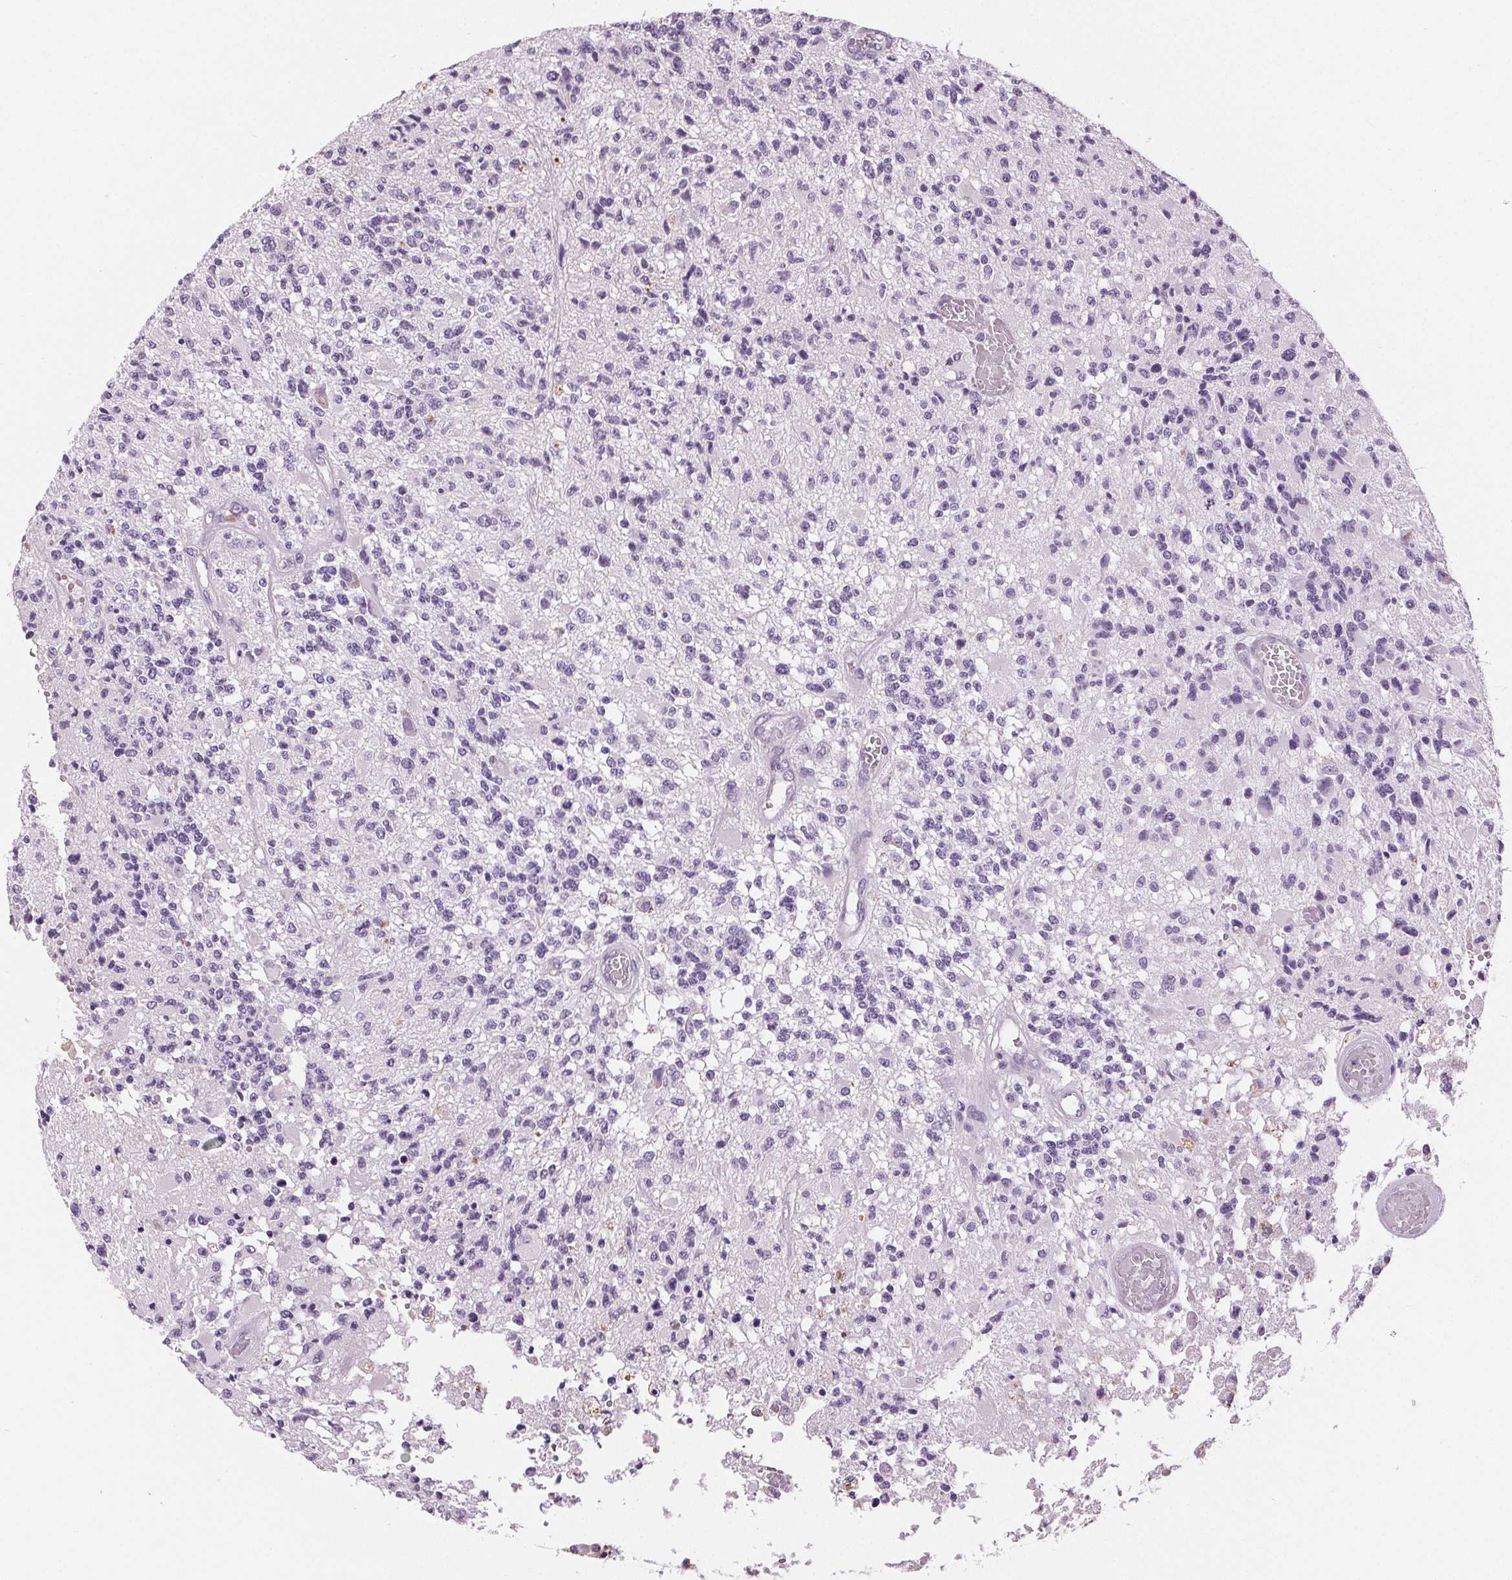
{"staining": {"intensity": "negative", "quantity": "none", "location": "none"}, "tissue": "glioma", "cell_type": "Tumor cells", "image_type": "cancer", "snomed": [{"axis": "morphology", "description": "Glioma, malignant, High grade"}, {"axis": "topography", "description": "Brain"}], "caption": "An image of human malignant high-grade glioma is negative for staining in tumor cells. (DAB immunohistochemistry with hematoxylin counter stain).", "gene": "MISP", "patient": {"sex": "female", "age": 63}}